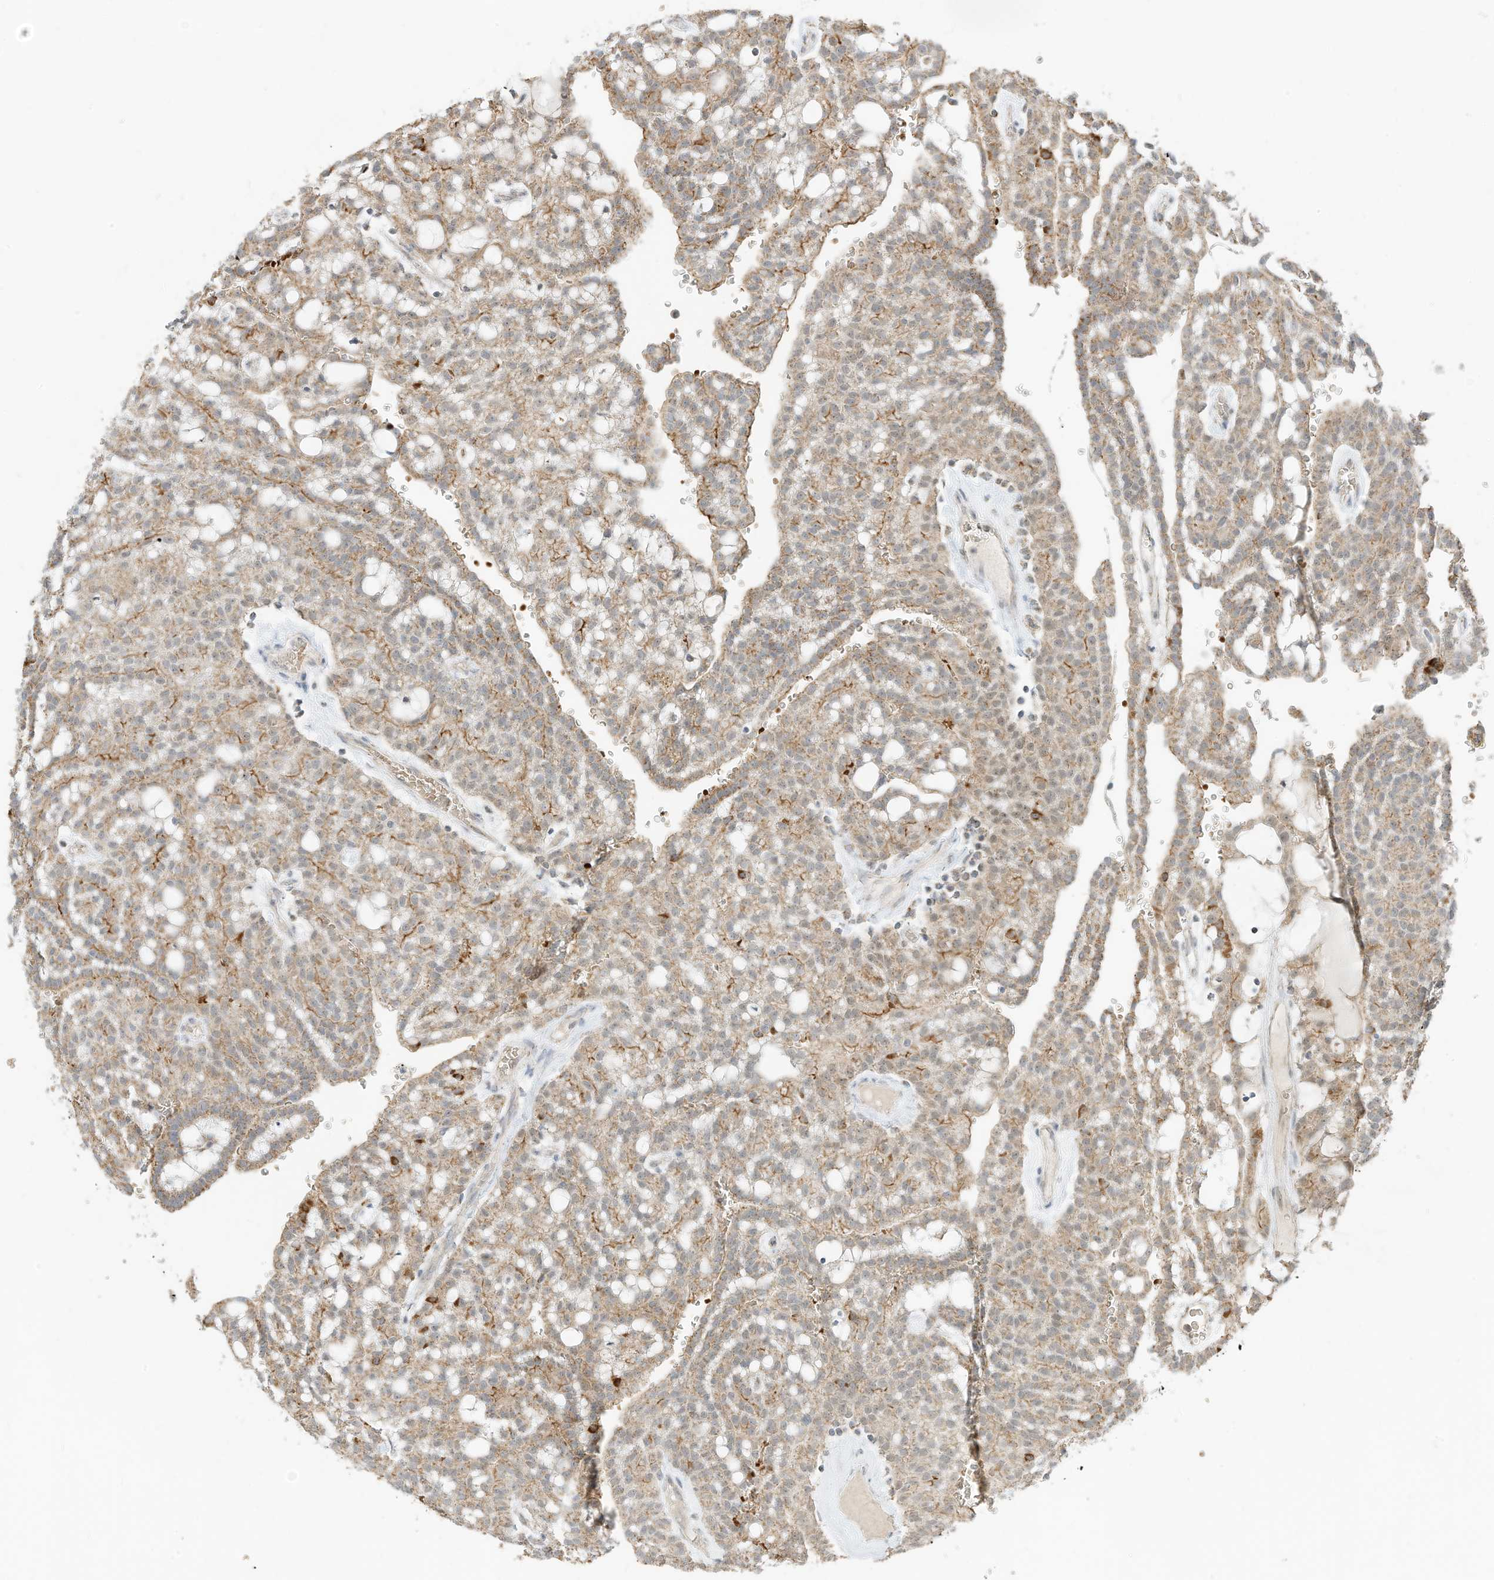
{"staining": {"intensity": "weak", "quantity": ">75%", "location": "cytoplasmic/membranous"}, "tissue": "renal cancer", "cell_type": "Tumor cells", "image_type": "cancer", "snomed": [{"axis": "morphology", "description": "Adenocarcinoma, NOS"}, {"axis": "topography", "description": "Kidney"}], "caption": "Immunohistochemical staining of renal cancer displays weak cytoplasmic/membranous protein positivity in about >75% of tumor cells. Ihc stains the protein in brown and the nuclei are stained blue.", "gene": "MTUS2", "patient": {"sex": "male", "age": 63}}